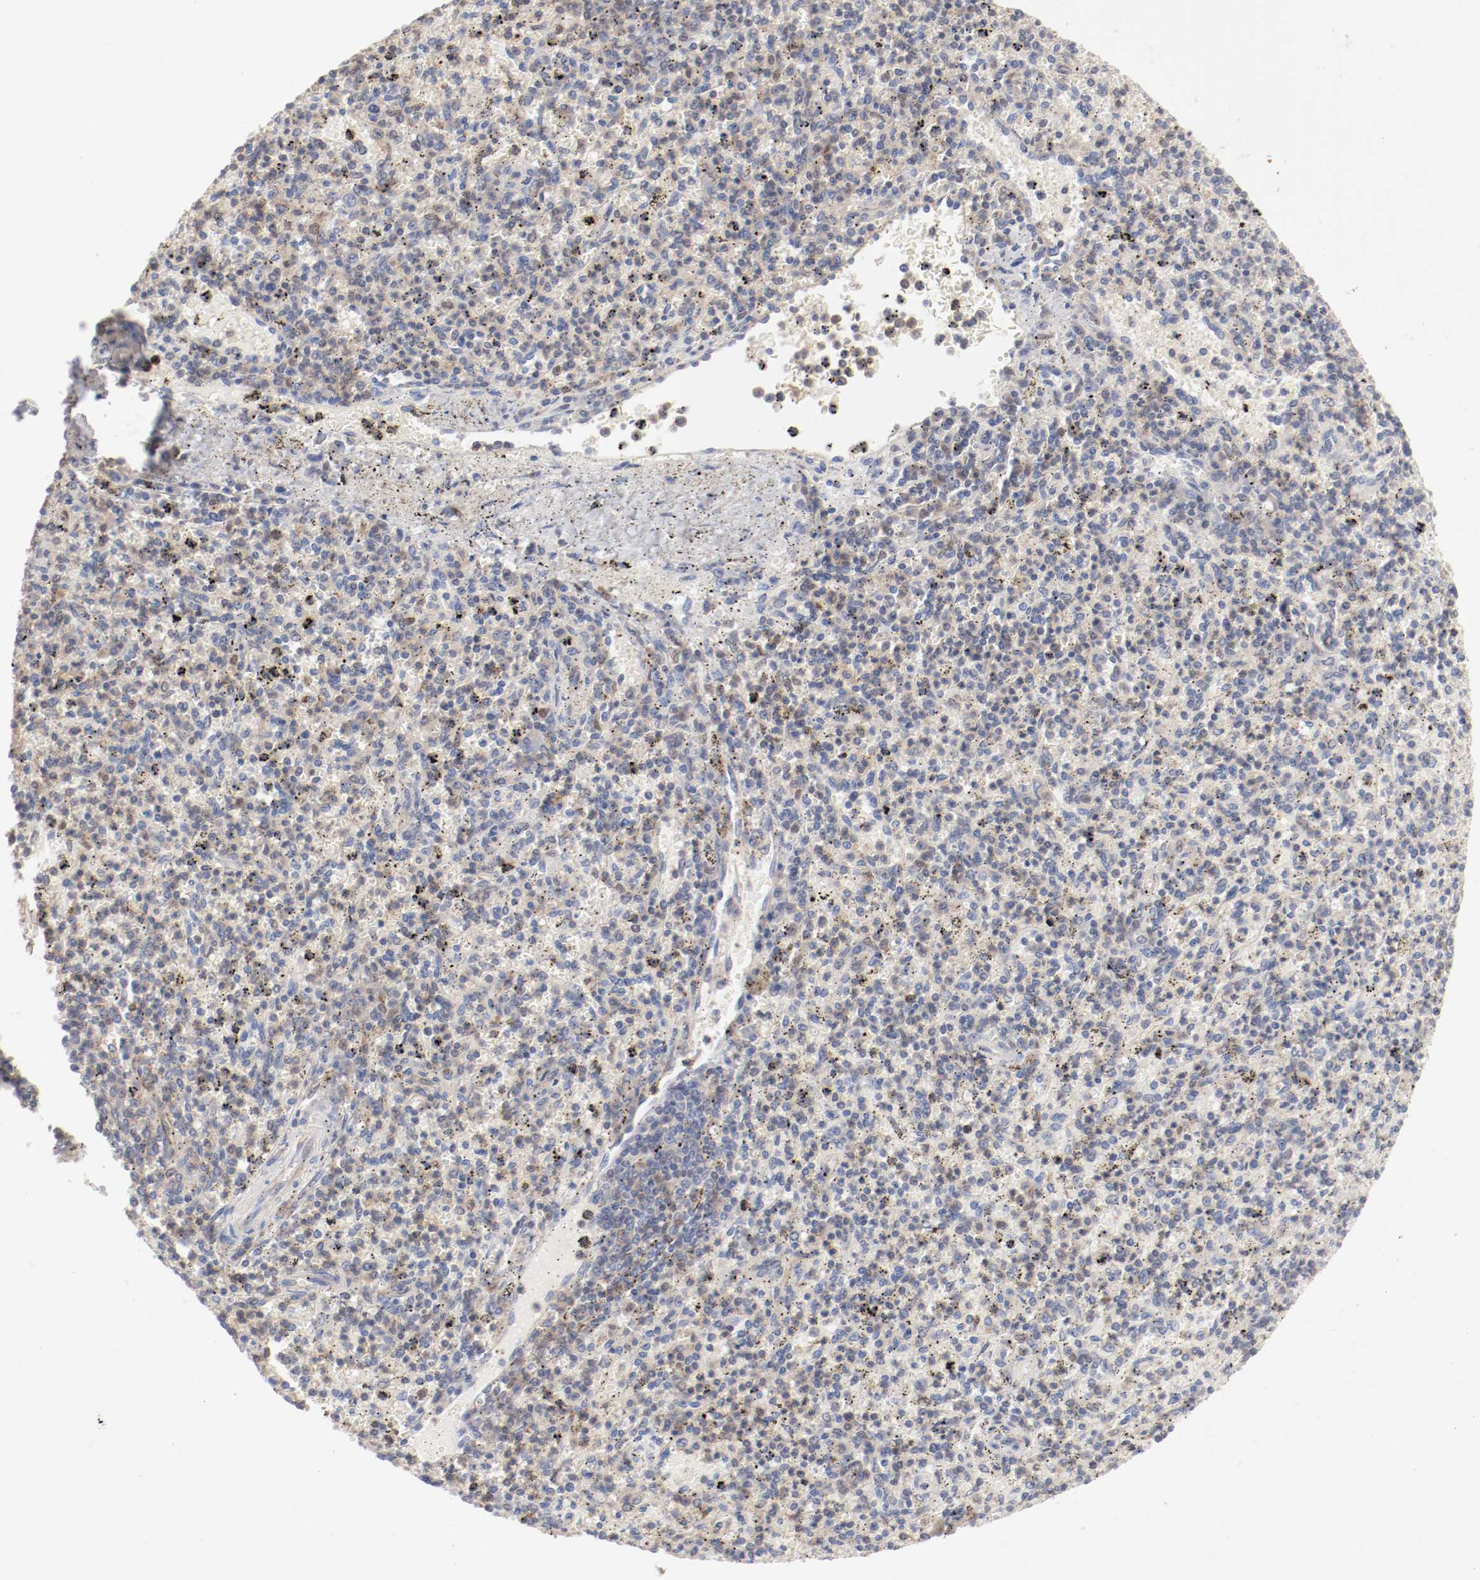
{"staining": {"intensity": "weak", "quantity": "<25%", "location": "cytoplasmic/membranous"}, "tissue": "spleen", "cell_type": "Cells in red pulp", "image_type": "normal", "snomed": [{"axis": "morphology", "description": "Normal tissue, NOS"}, {"axis": "topography", "description": "Spleen"}], "caption": "Immunohistochemical staining of unremarkable human spleen displays no significant staining in cells in red pulp.", "gene": "ARHGEF6", "patient": {"sex": "male", "age": 72}}